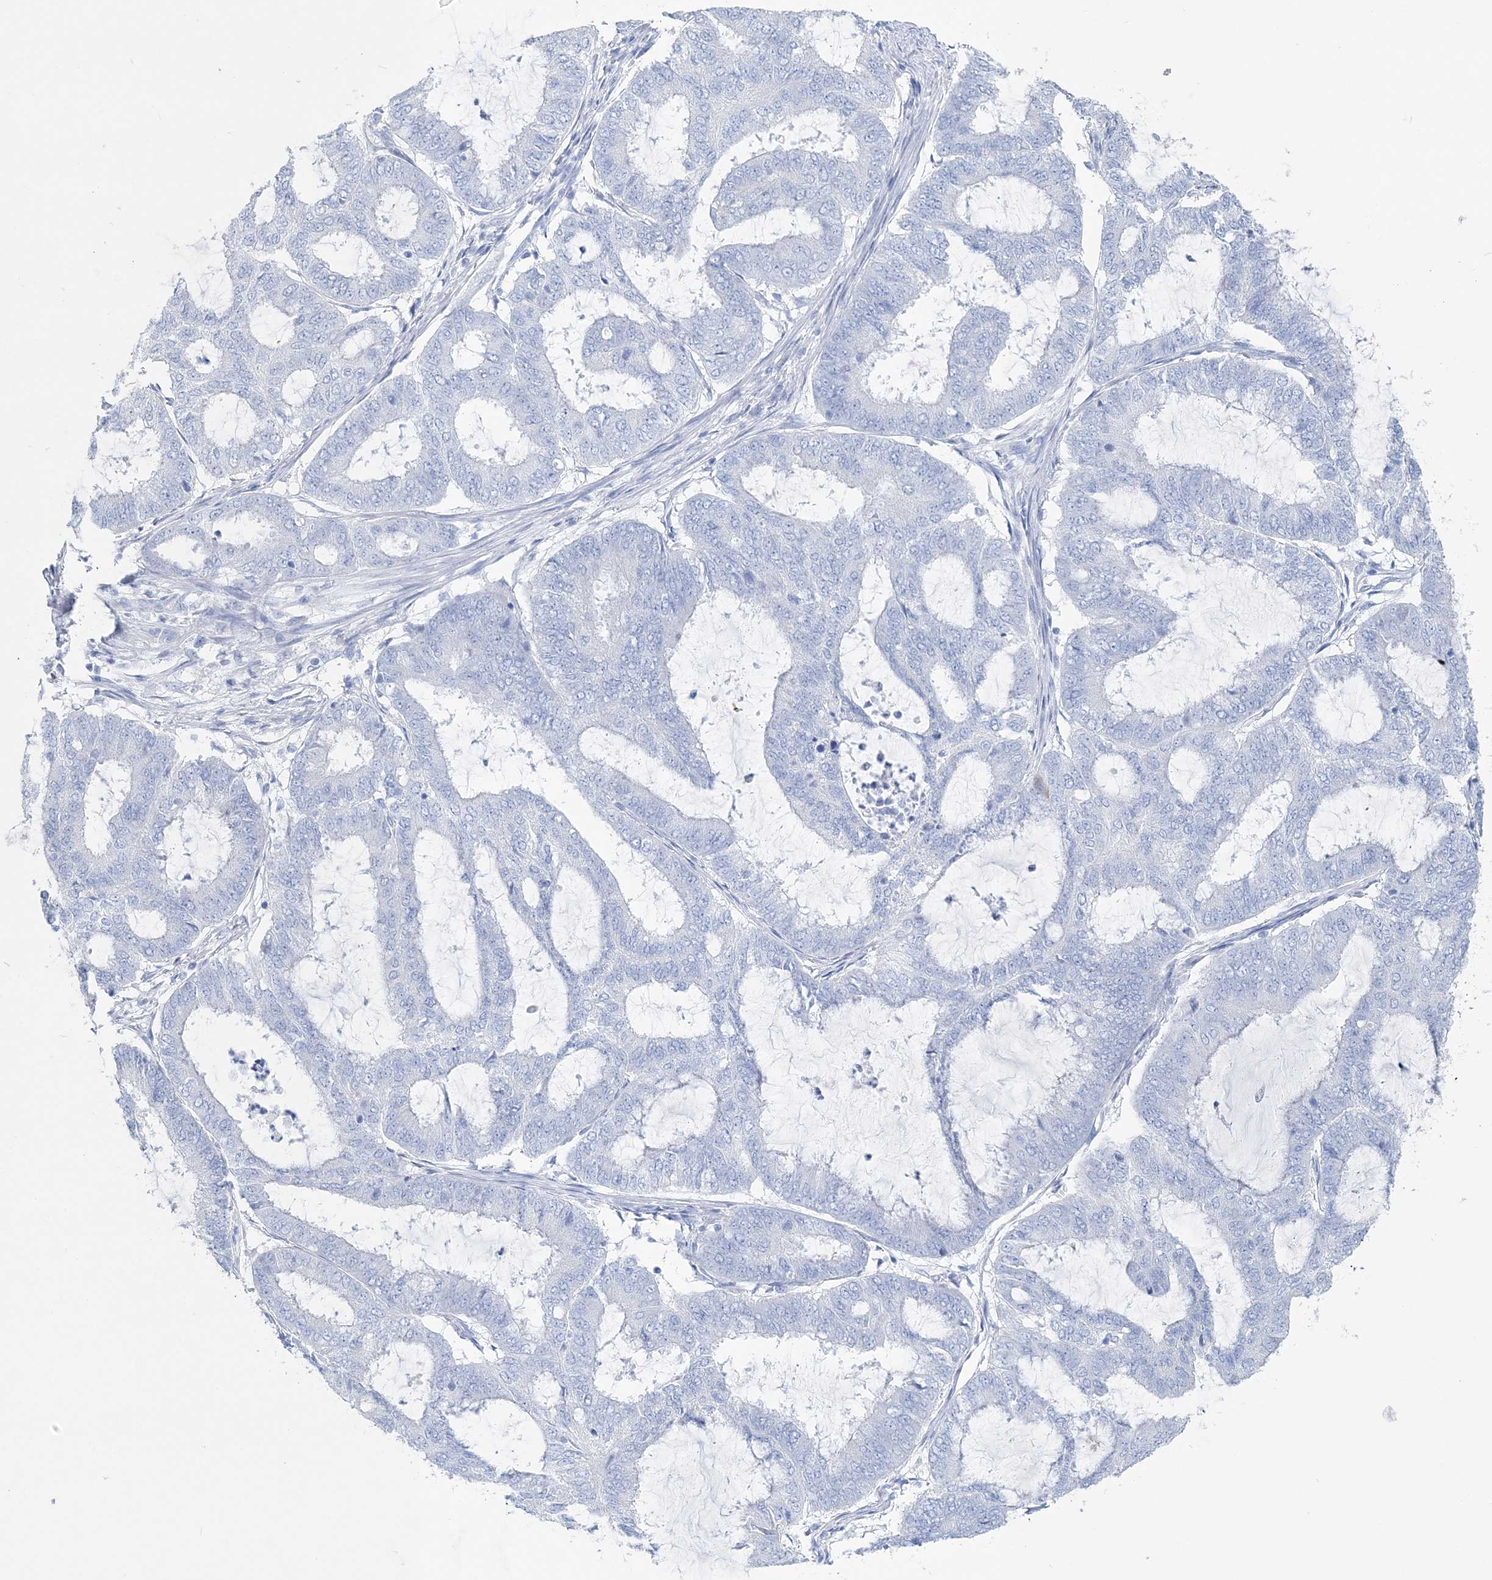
{"staining": {"intensity": "negative", "quantity": "none", "location": "none"}, "tissue": "endometrial cancer", "cell_type": "Tumor cells", "image_type": "cancer", "snomed": [{"axis": "morphology", "description": "Adenocarcinoma, NOS"}, {"axis": "topography", "description": "Endometrium"}], "caption": "High power microscopy histopathology image of an IHC micrograph of endometrial cancer (adenocarcinoma), revealing no significant positivity in tumor cells.", "gene": "TSPYL6", "patient": {"sex": "female", "age": 51}}